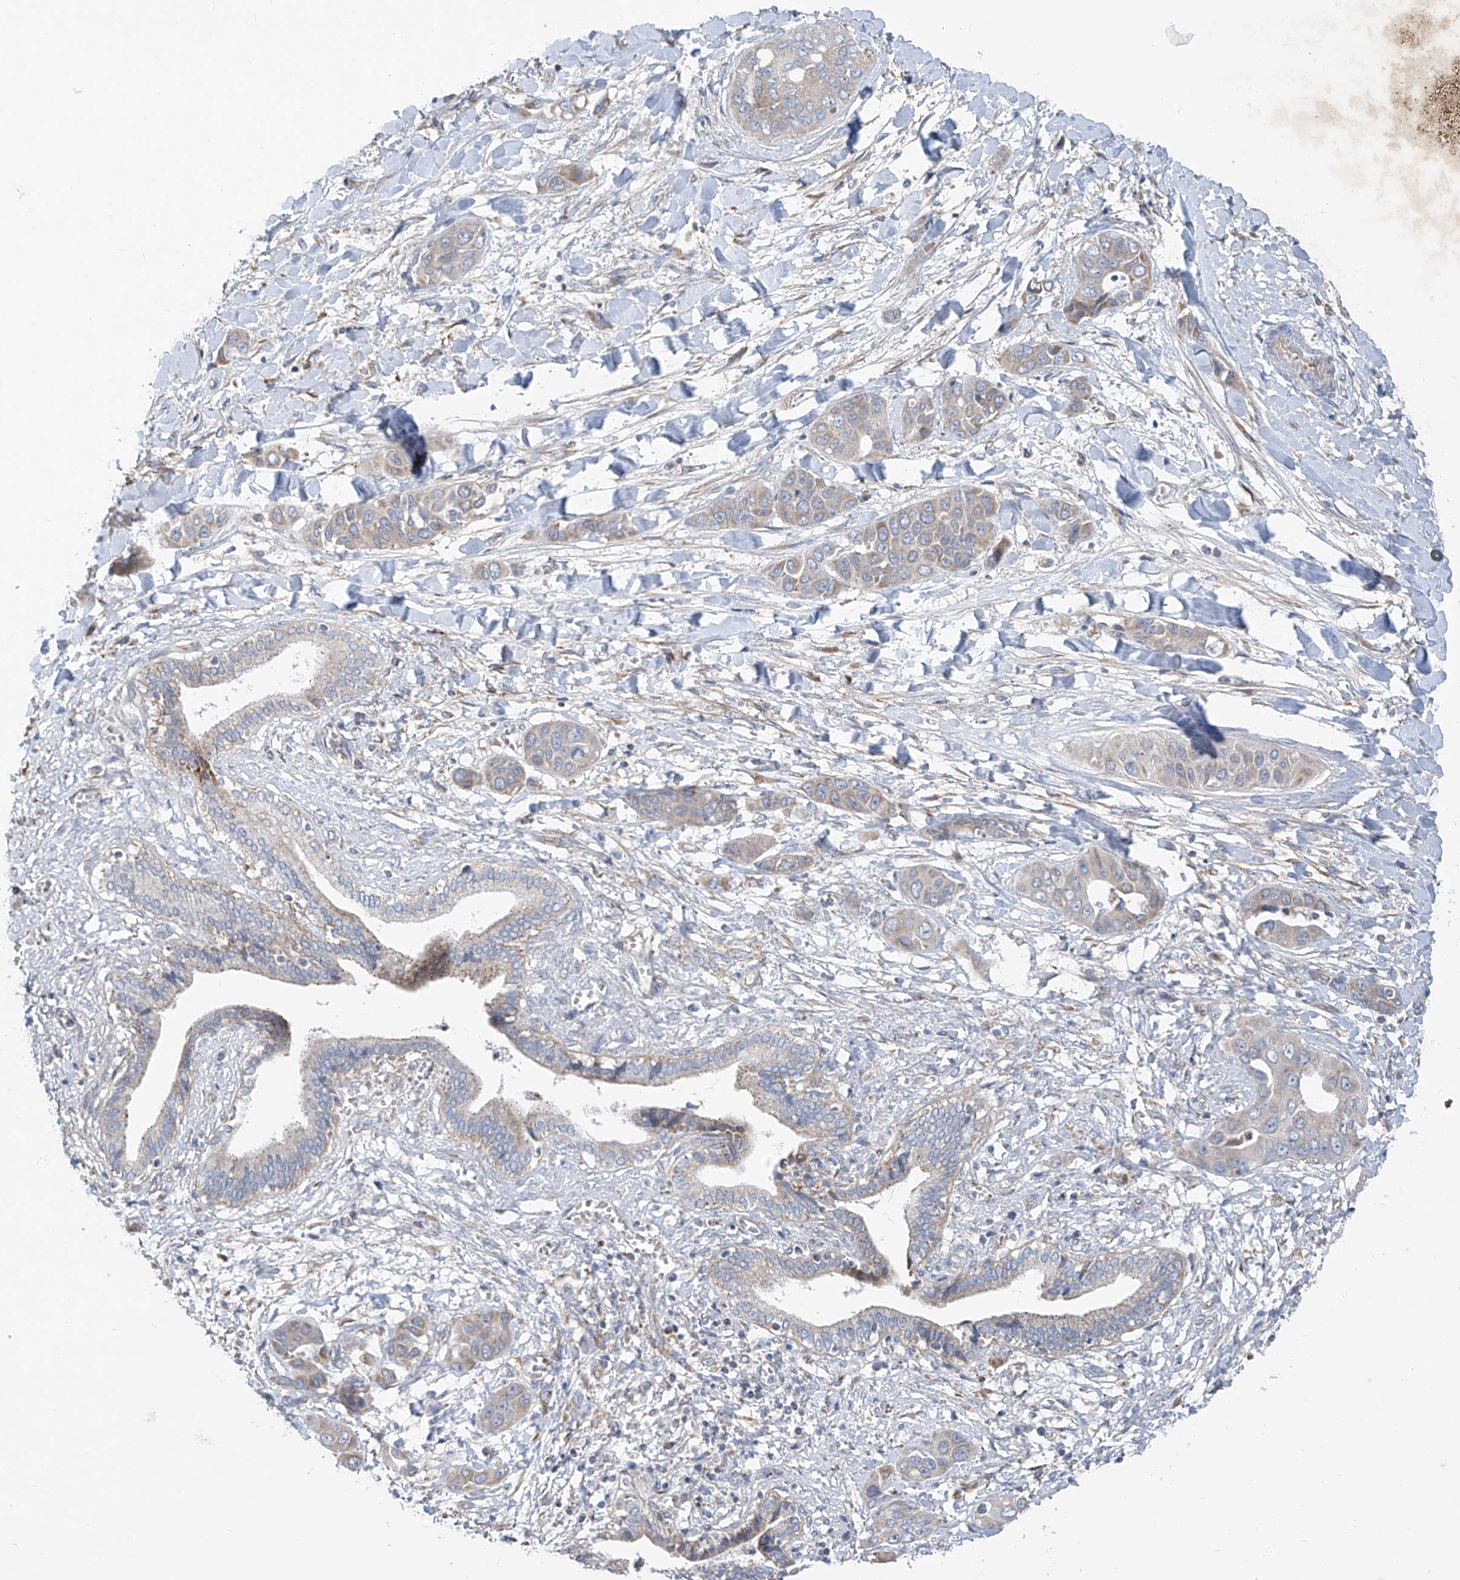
{"staining": {"intensity": "weak", "quantity": "<25%", "location": "cytoplasmic/membranous"}, "tissue": "liver cancer", "cell_type": "Tumor cells", "image_type": "cancer", "snomed": [{"axis": "morphology", "description": "Cholangiocarcinoma"}, {"axis": "topography", "description": "Liver"}], "caption": "Immunohistochemical staining of human liver cancer shows no significant staining in tumor cells.", "gene": "EOMES", "patient": {"sex": "female", "age": 52}}